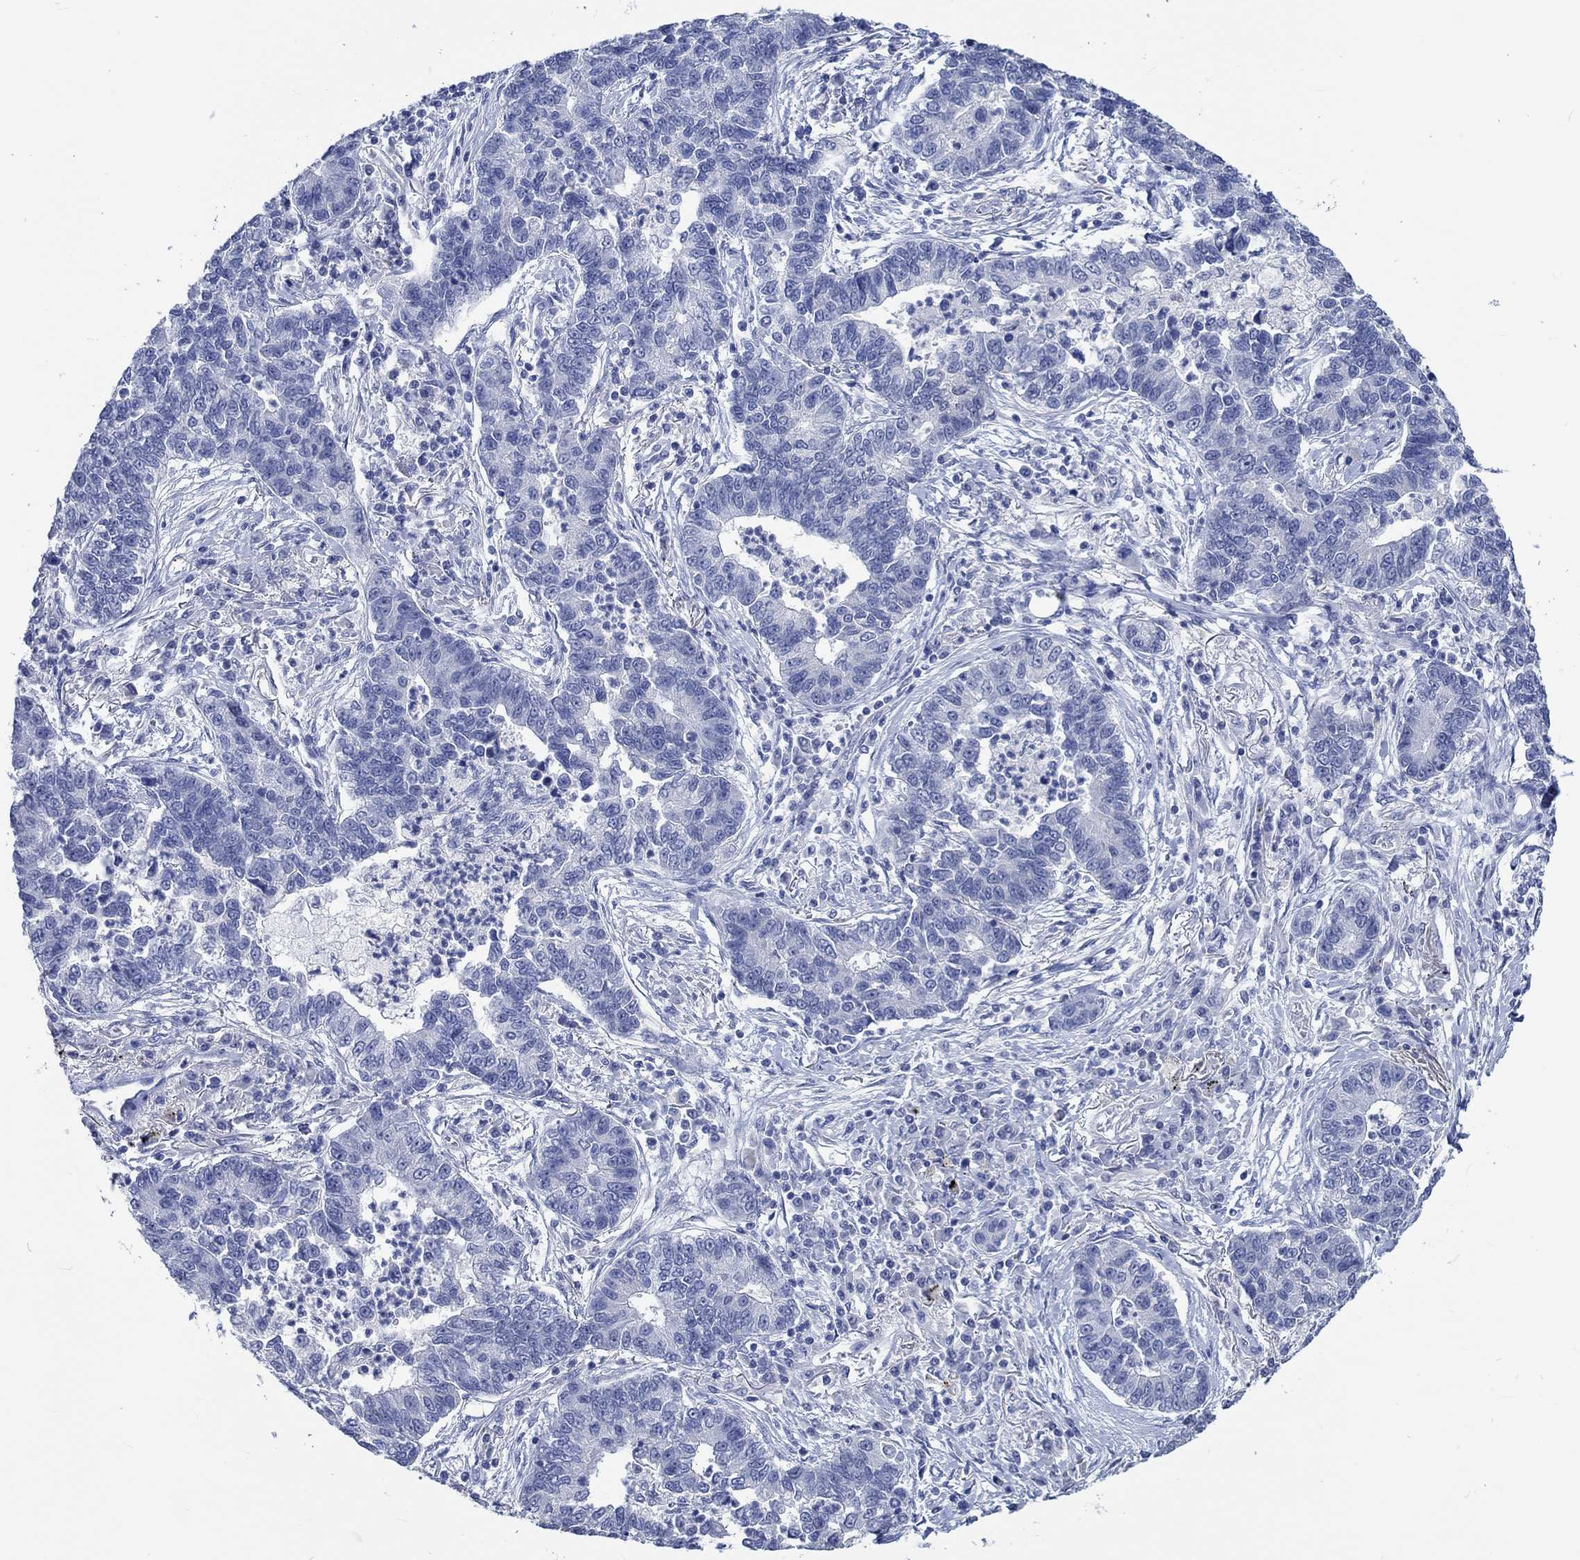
{"staining": {"intensity": "negative", "quantity": "none", "location": "none"}, "tissue": "lung cancer", "cell_type": "Tumor cells", "image_type": "cancer", "snomed": [{"axis": "morphology", "description": "Adenocarcinoma, NOS"}, {"axis": "topography", "description": "Lung"}], "caption": "Immunohistochemistry image of neoplastic tissue: lung cancer stained with DAB (3,3'-diaminobenzidine) reveals no significant protein staining in tumor cells. (Stains: DAB immunohistochemistry with hematoxylin counter stain, Microscopy: brightfield microscopy at high magnification).", "gene": "C4orf47", "patient": {"sex": "female", "age": 57}}